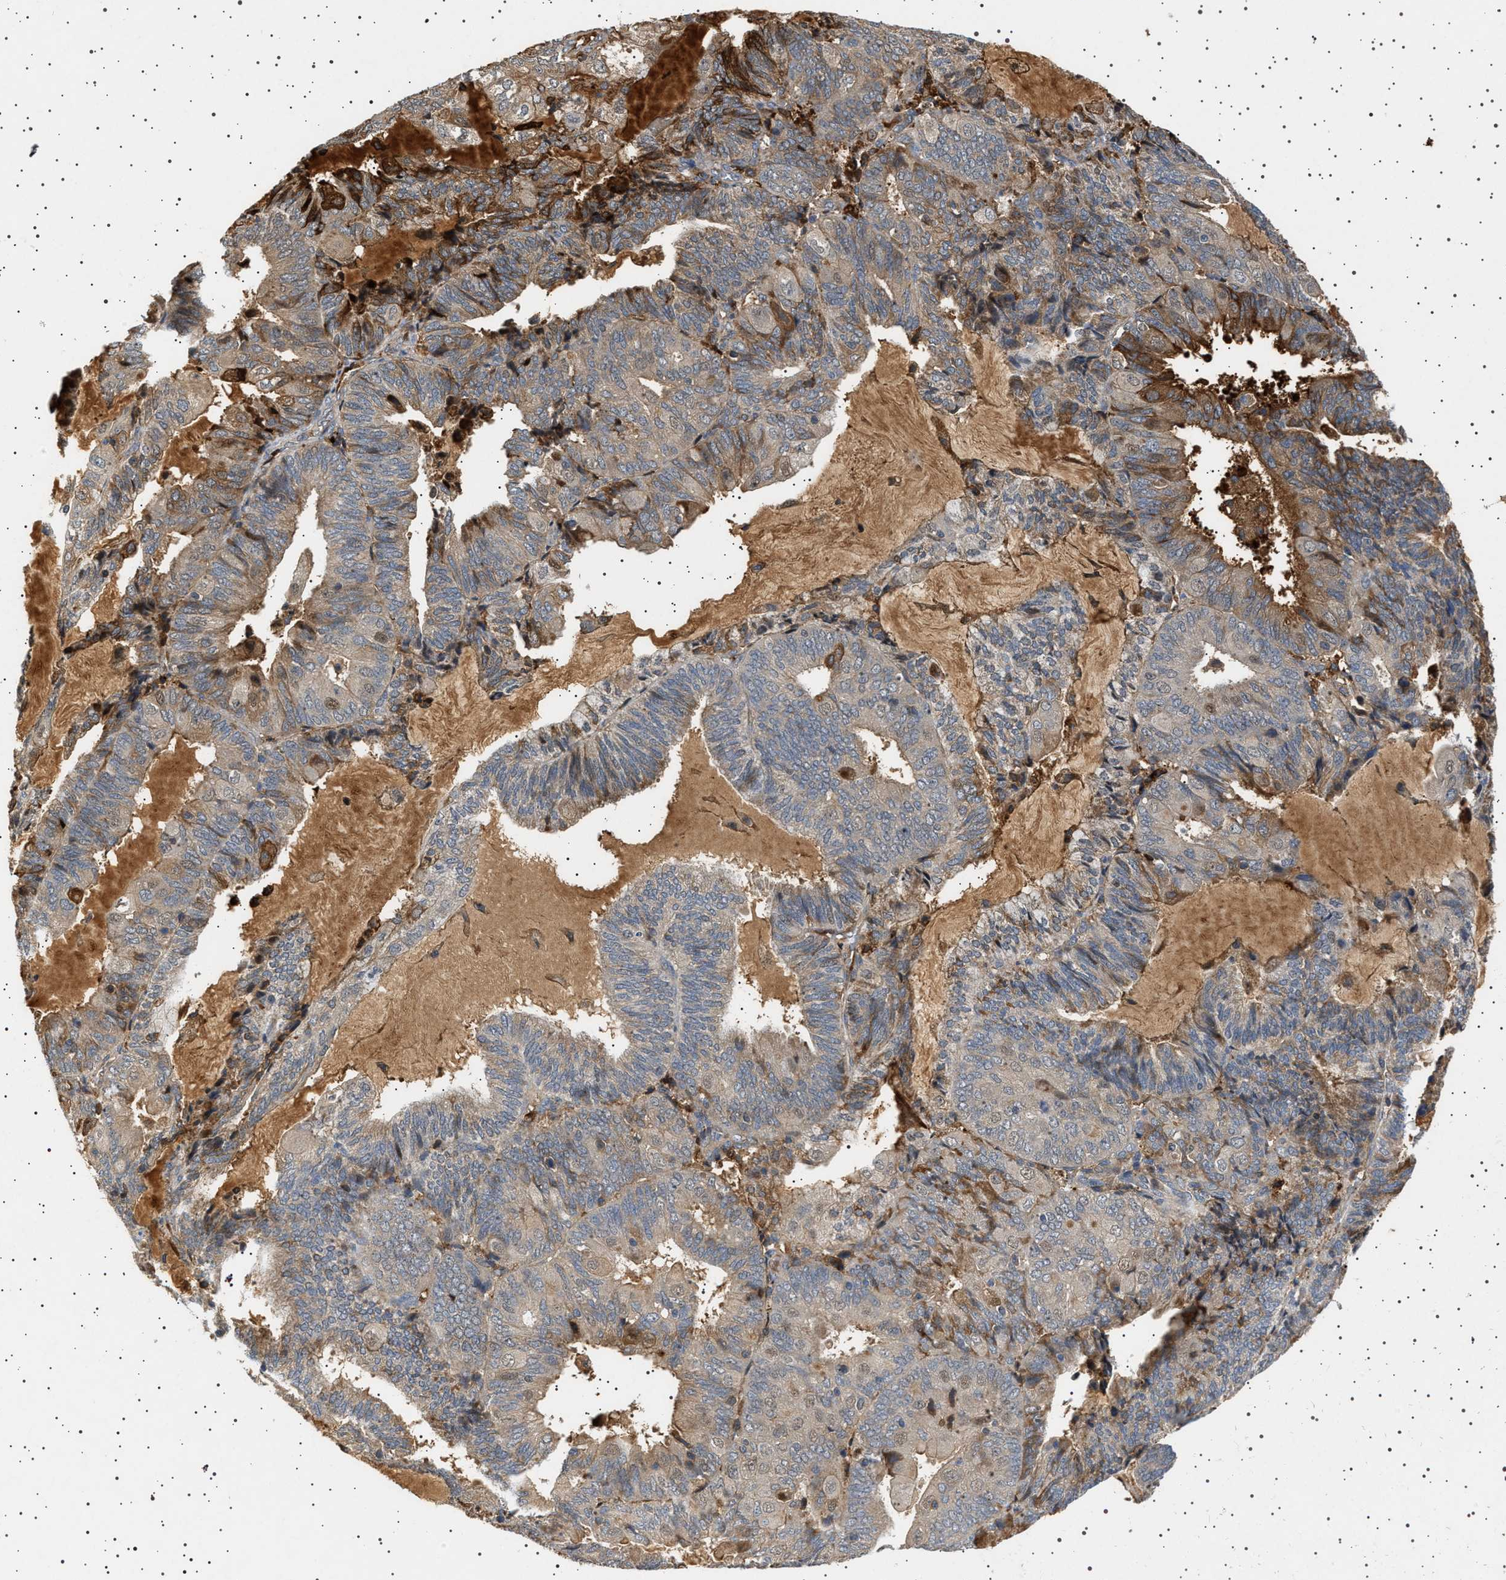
{"staining": {"intensity": "weak", "quantity": "<25%", "location": "cytoplasmic/membranous"}, "tissue": "endometrial cancer", "cell_type": "Tumor cells", "image_type": "cancer", "snomed": [{"axis": "morphology", "description": "Adenocarcinoma, NOS"}, {"axis": "topography", "description": "Endometrium"}], "caption": "Tumor cells are negative for brown protein staining in endometrial cancer. Brightfield microscopy of IHC stained with DAB (brown) and hematoxylin (blue), captured at high magnification.", "gene": "FICD", "patient": {"sex": "female", "age": 81}}